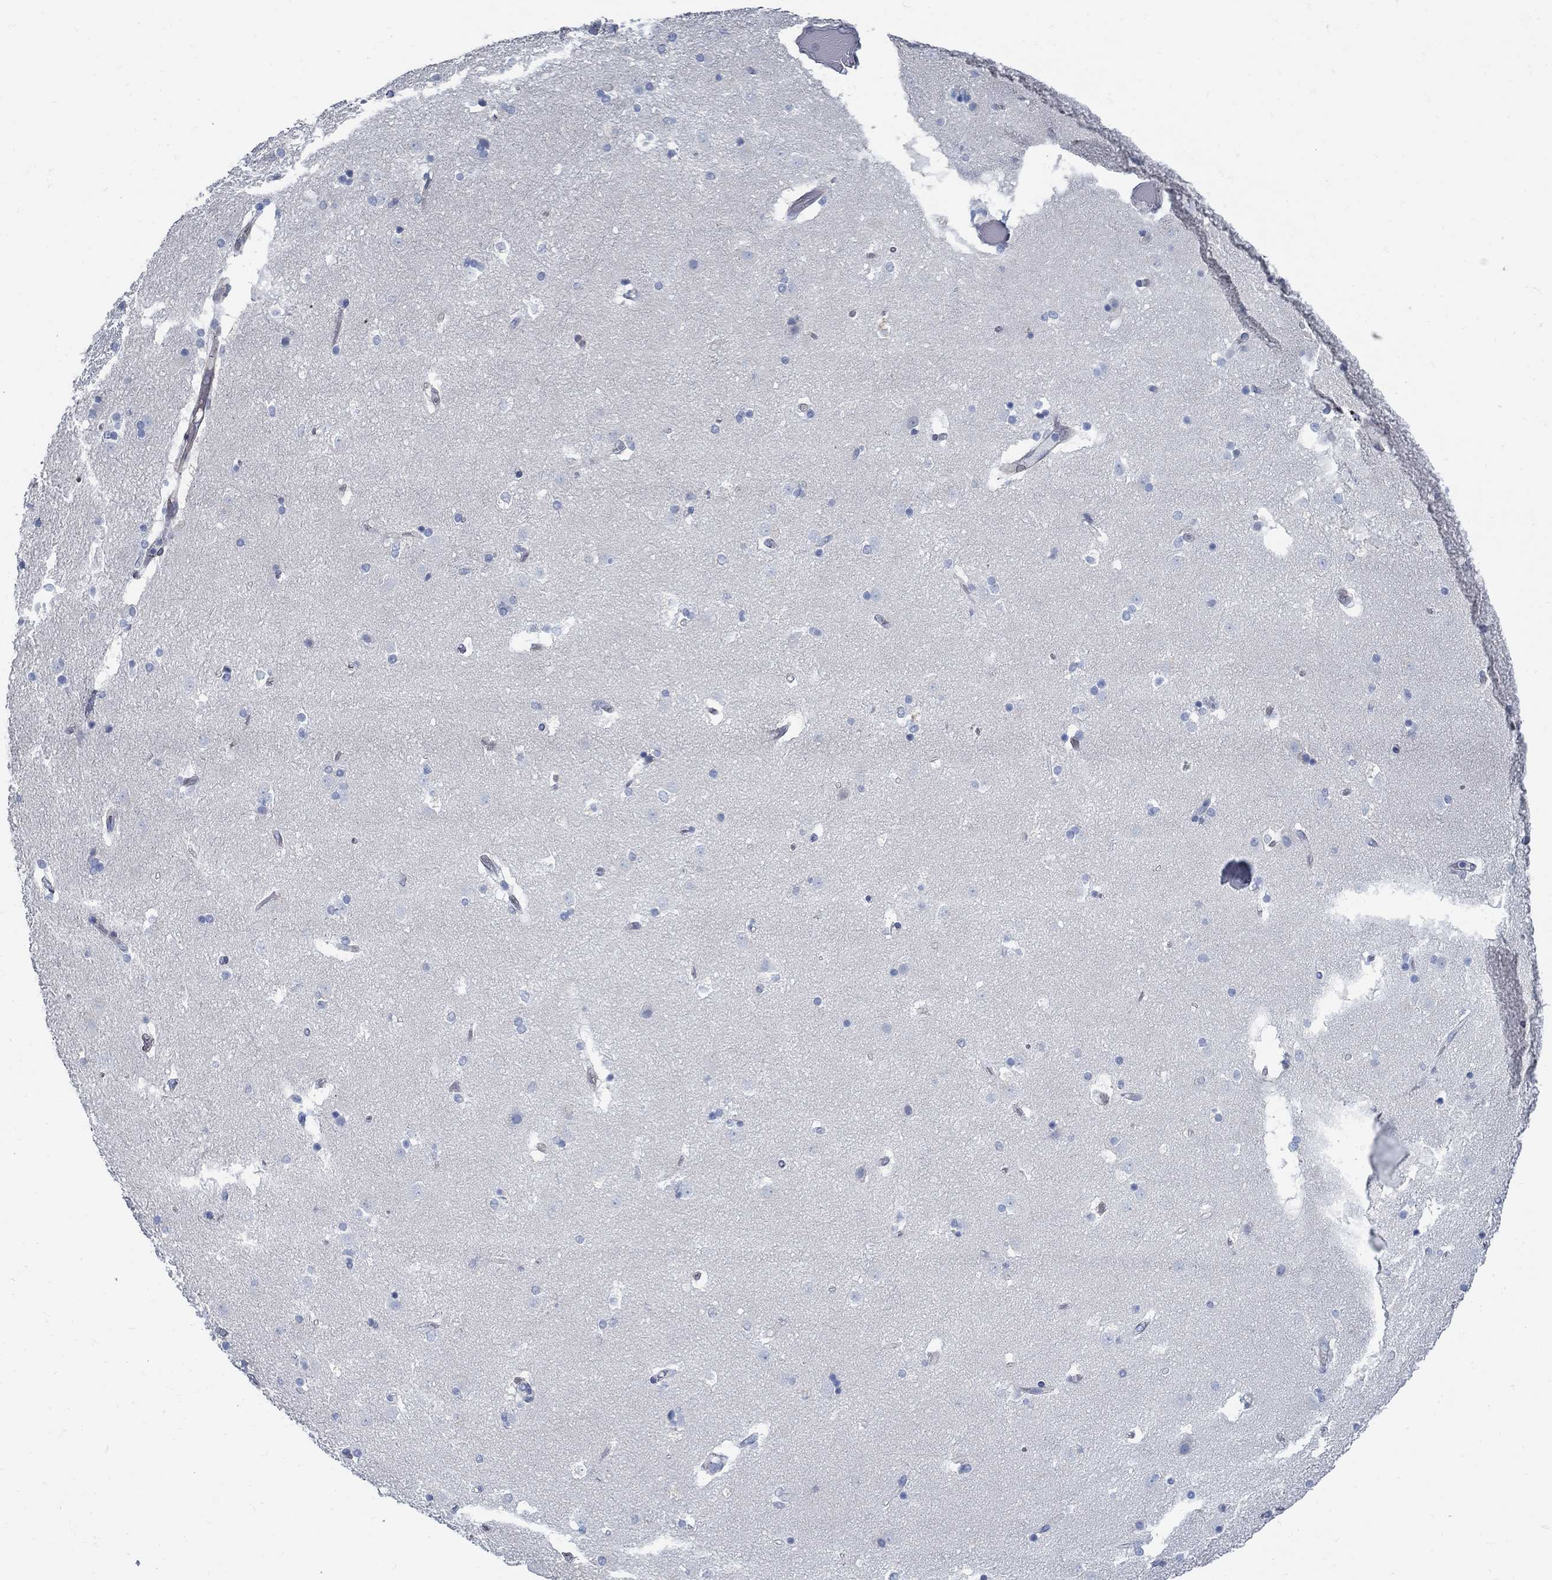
{"staining": {"intensity": "negative", "quantity": "none", "location": "none"}, "tissue": "caudate", "cell_type": "Glial cells", "image_type": "normal", "snomed": [{"axis": "morphology", "description": "Normal tissue, NOS"}, {"axis": "topography", "description": "Lateral ventricle wall"}], "caption": "This is a image of immunohistochemistry (IHC) staining of benign caudate, which shows no expression in glial cells.", "gene": "C15orf39", "patient": {"sex": "male", "age": 51}}